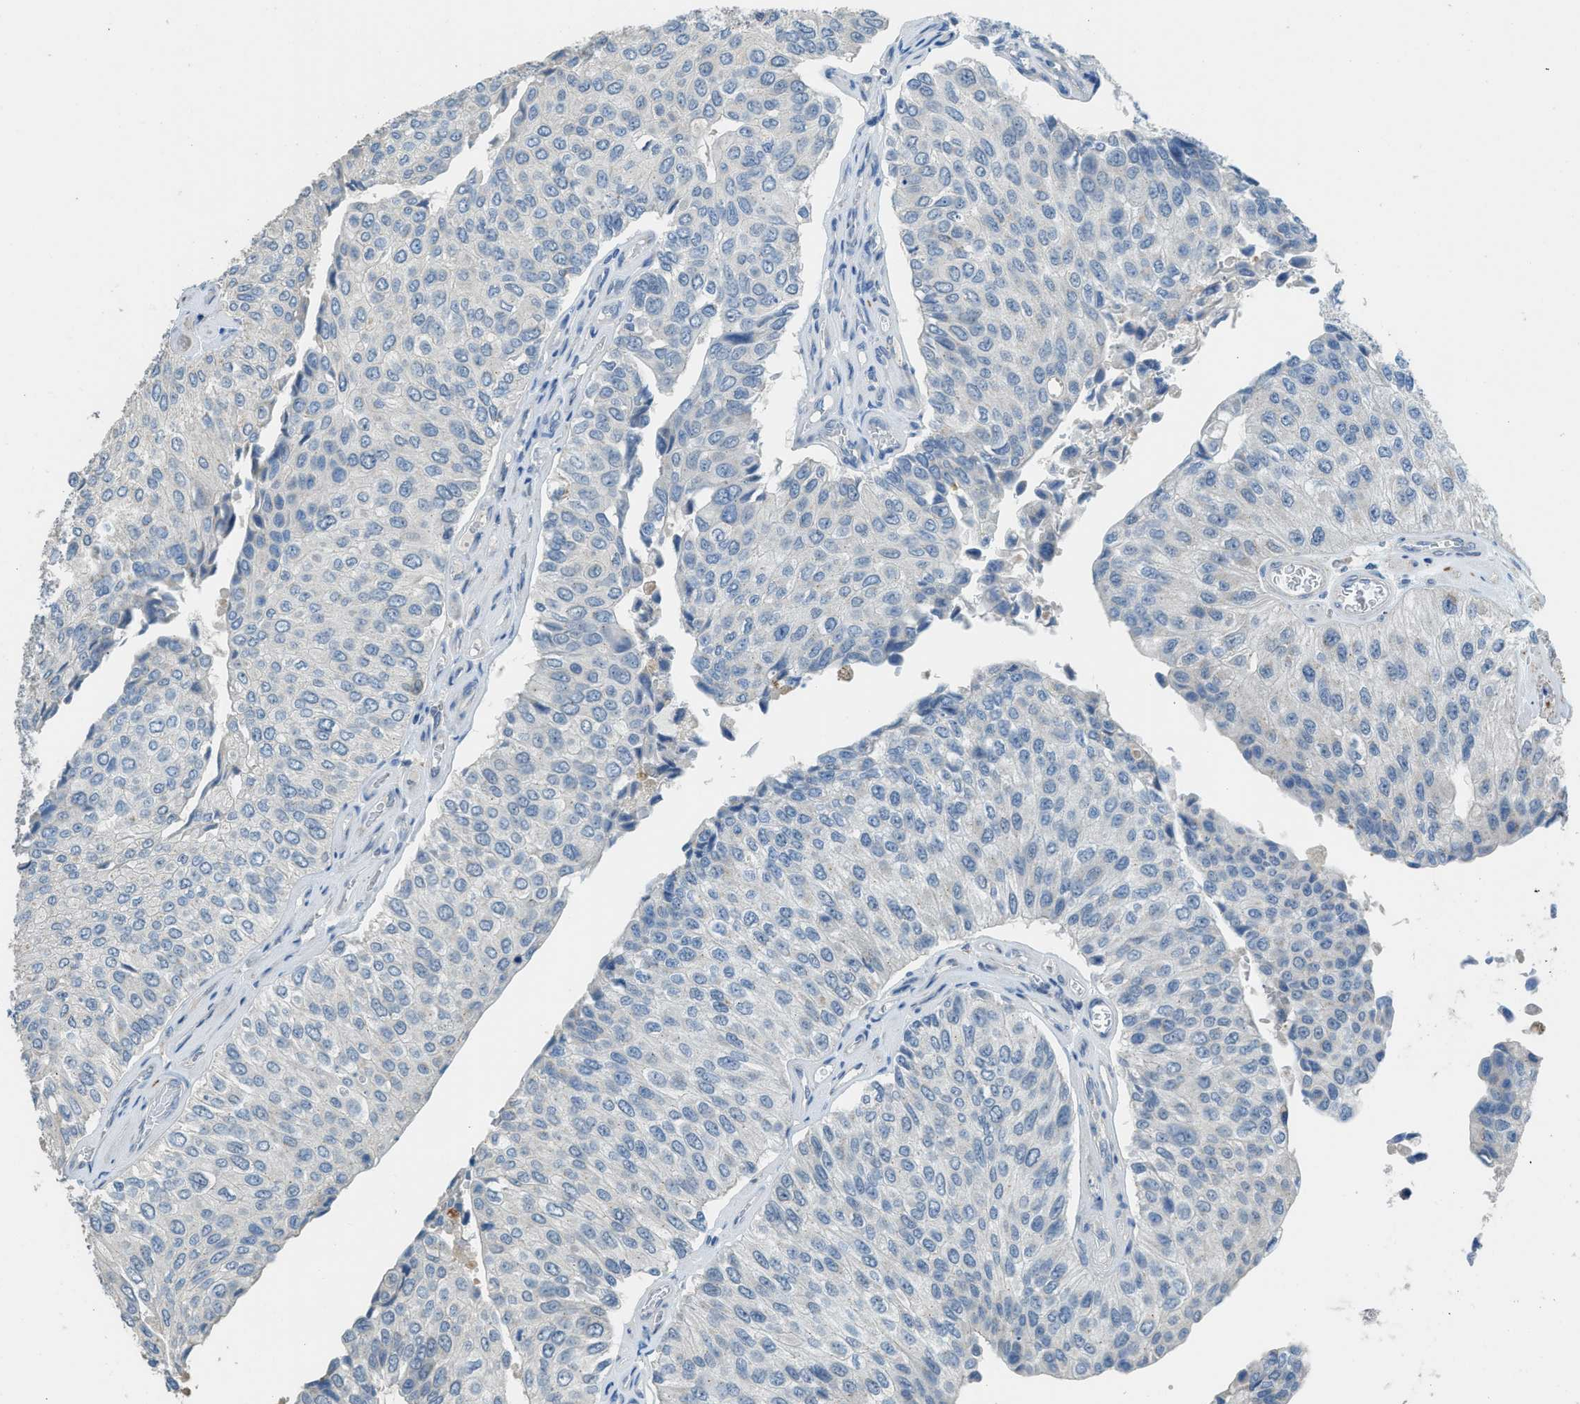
{"staining": {"intensity": "weak", "quantity": "<25%", "location": "cytoplasmic/membranous"}, "tissue": "urothelial cancer", "cell_type": "Tumor cells", "image_type": "cancer", "snomed": [{"axis": "morphology", "description": "Urothelial carcinoma, High grade"}, {"axis": "topography", "description": "Kidney"}, {"axis": "topography", "description": "Urinary bladder"}], "caption": "Immunohistochemistry micrograph of high-grade urothelial carcinoma stained for a protein (brown), which exhibits no expression in tumor cells. (DAB (3,3'-diaminobenzidine) immunohistochemistry (IHC) with hematoxylin counter stain).", "gene": "TIMD4", "patient": {"sex": "male", "age": 77}}